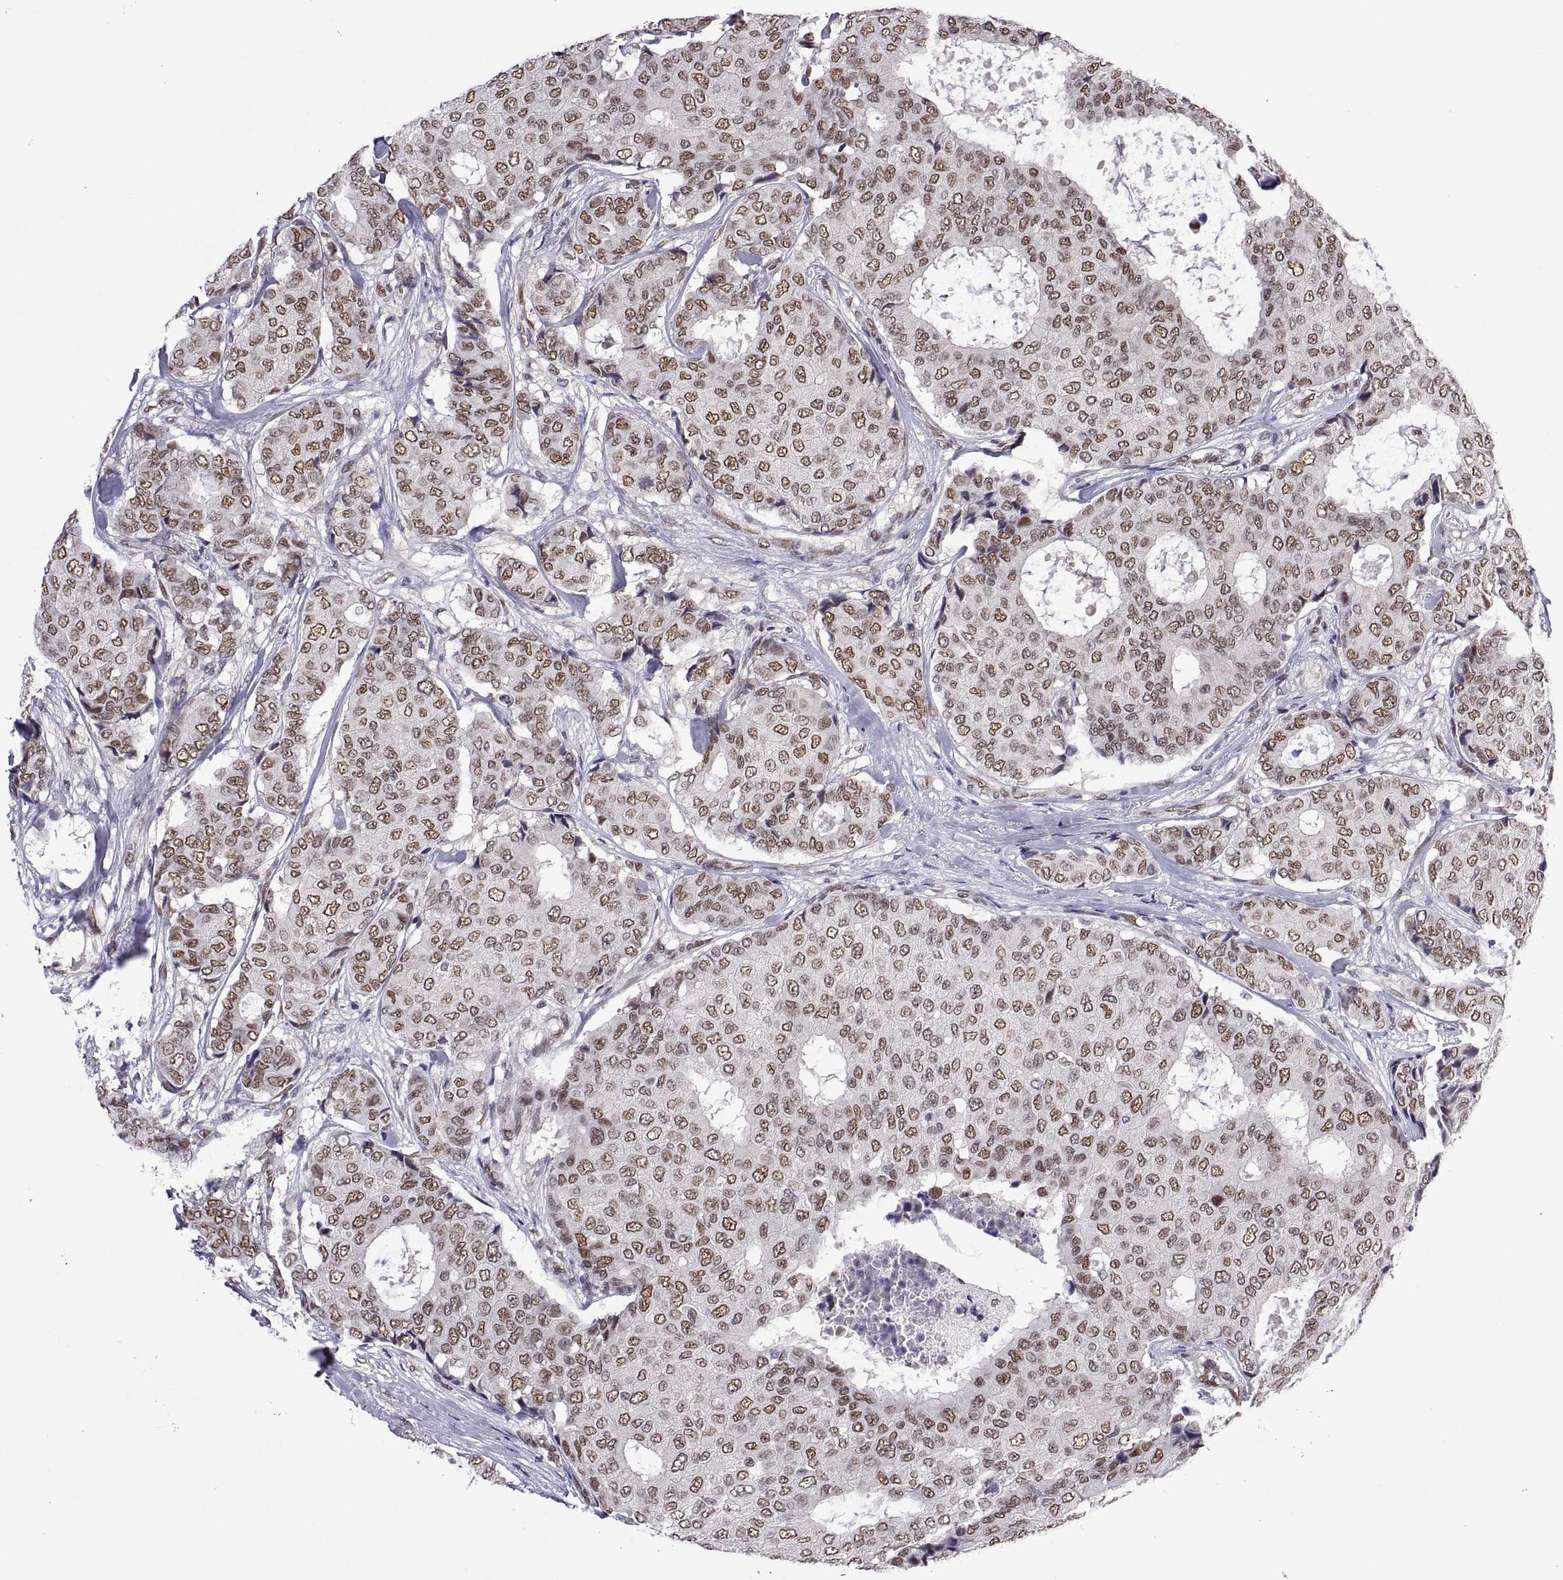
{"staining": {"intensity": "moderate", "quantity": ">75%", "location": "nuclear"}, "tissue": "breast cancer", "cell_type": "Tumor cells", "image_type": "cancer", "snomed": [{"axis": "morphology", "description": "Duct carcinoma"}, {"axis": "topography", "description": "Breast"}], "caption": "Tumor cells demonstrate medium levels of moderate nuclear expression in about >75% of cells in human breast cancer (invasive ductal carcinoma). The staining is performed using DAB (3,3'-diaminobenzidine) brown chromogen to label protein expression. The nuclei are counter-stained blue using hematoxylin.", "gene": "NR4A1", "patient": {"sex": "female", "age": 75}}